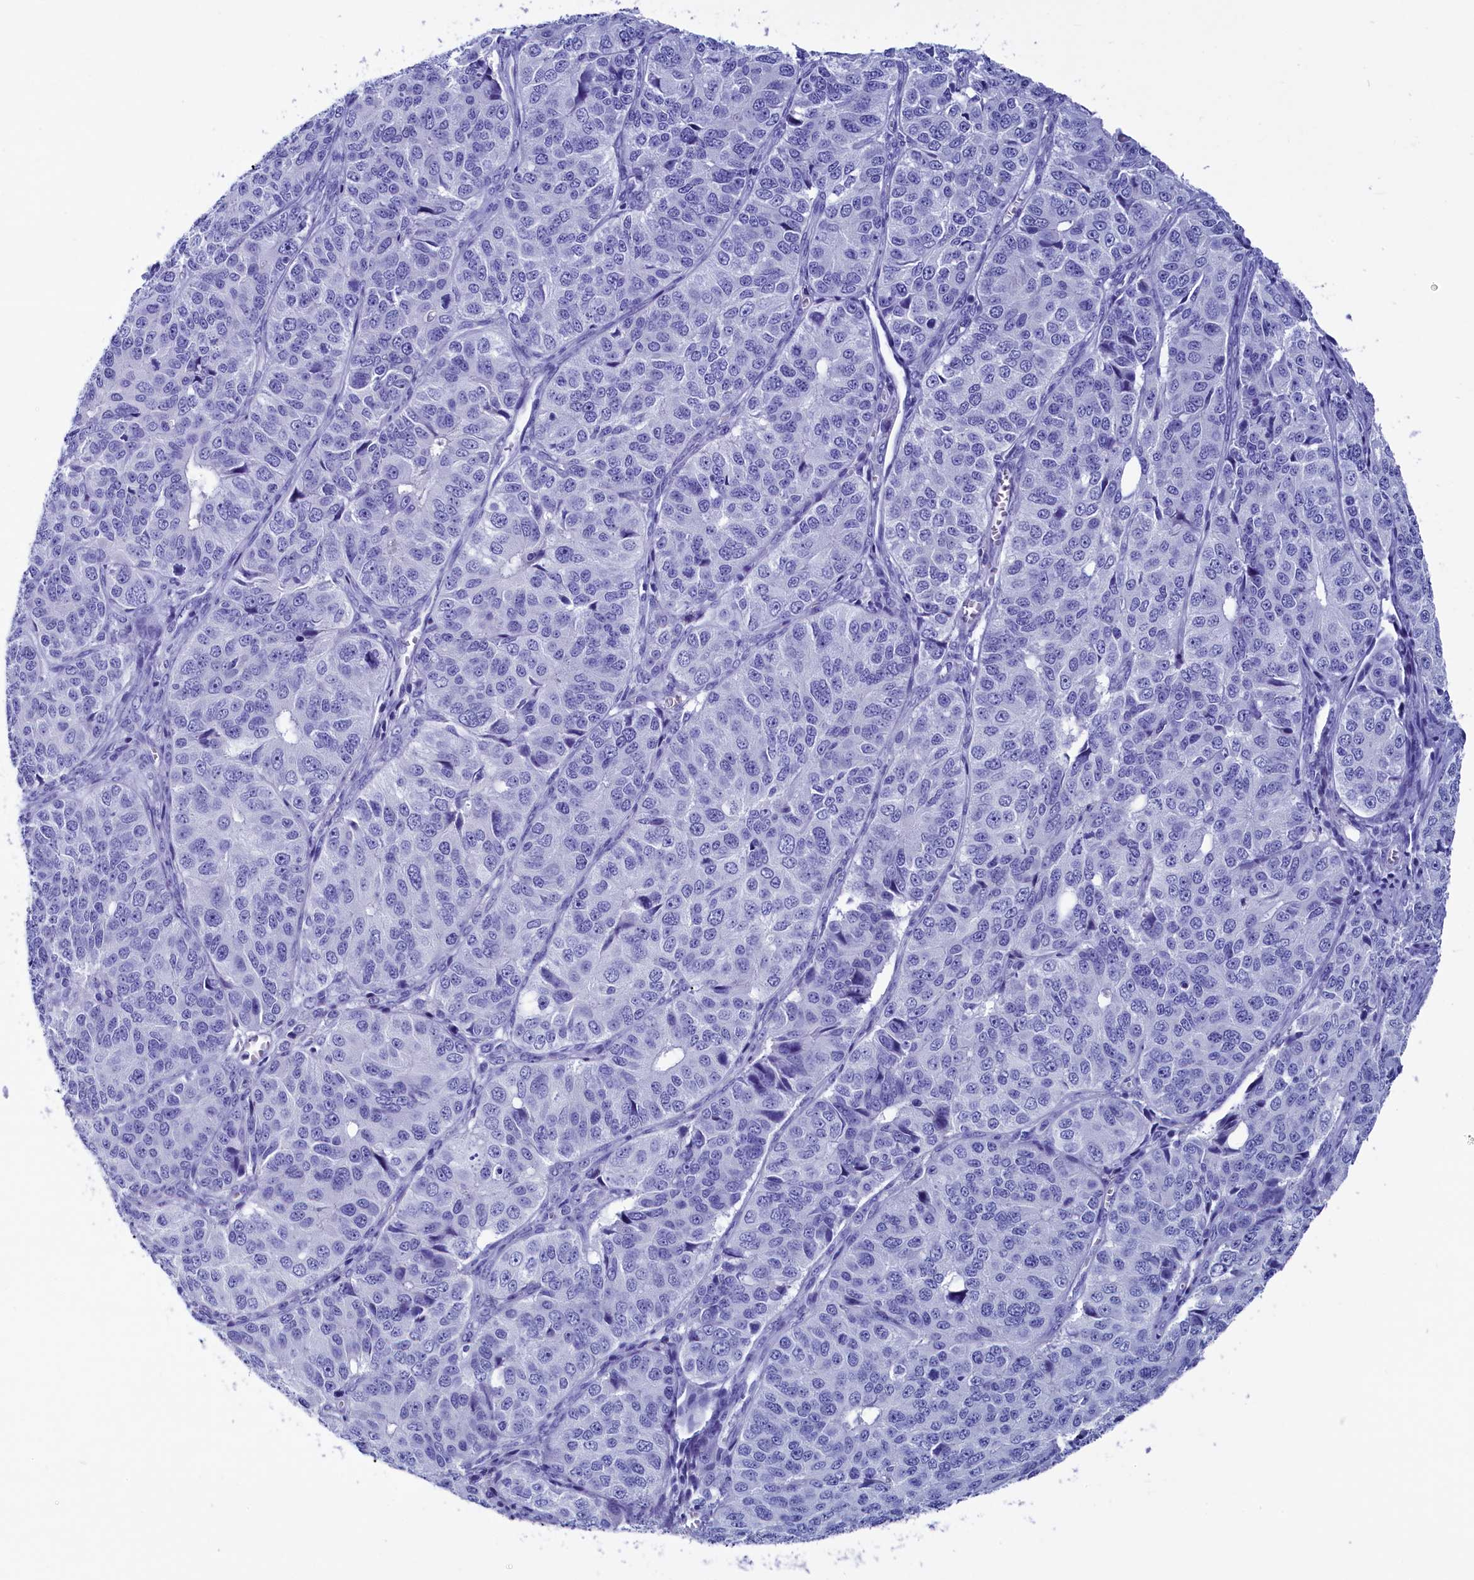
{"staining": {"intensity": "negative", "quantity": "none", "location": "none"}, "tissue": "ovarian cancer", "cell_type": "Tumor cells", "image_type": "cancer", "snomed": [{"axis": "morphology", "description": "Carcinoma, endometroid"}, {"axis": "topography", "description": "Ovary"}], "caption": "Histopathology image shows no significant protein positivity in tumor cells of ovarian cancer.", "gene": "ANKRD29", "patient": {"sex": "female", "age": 51}}